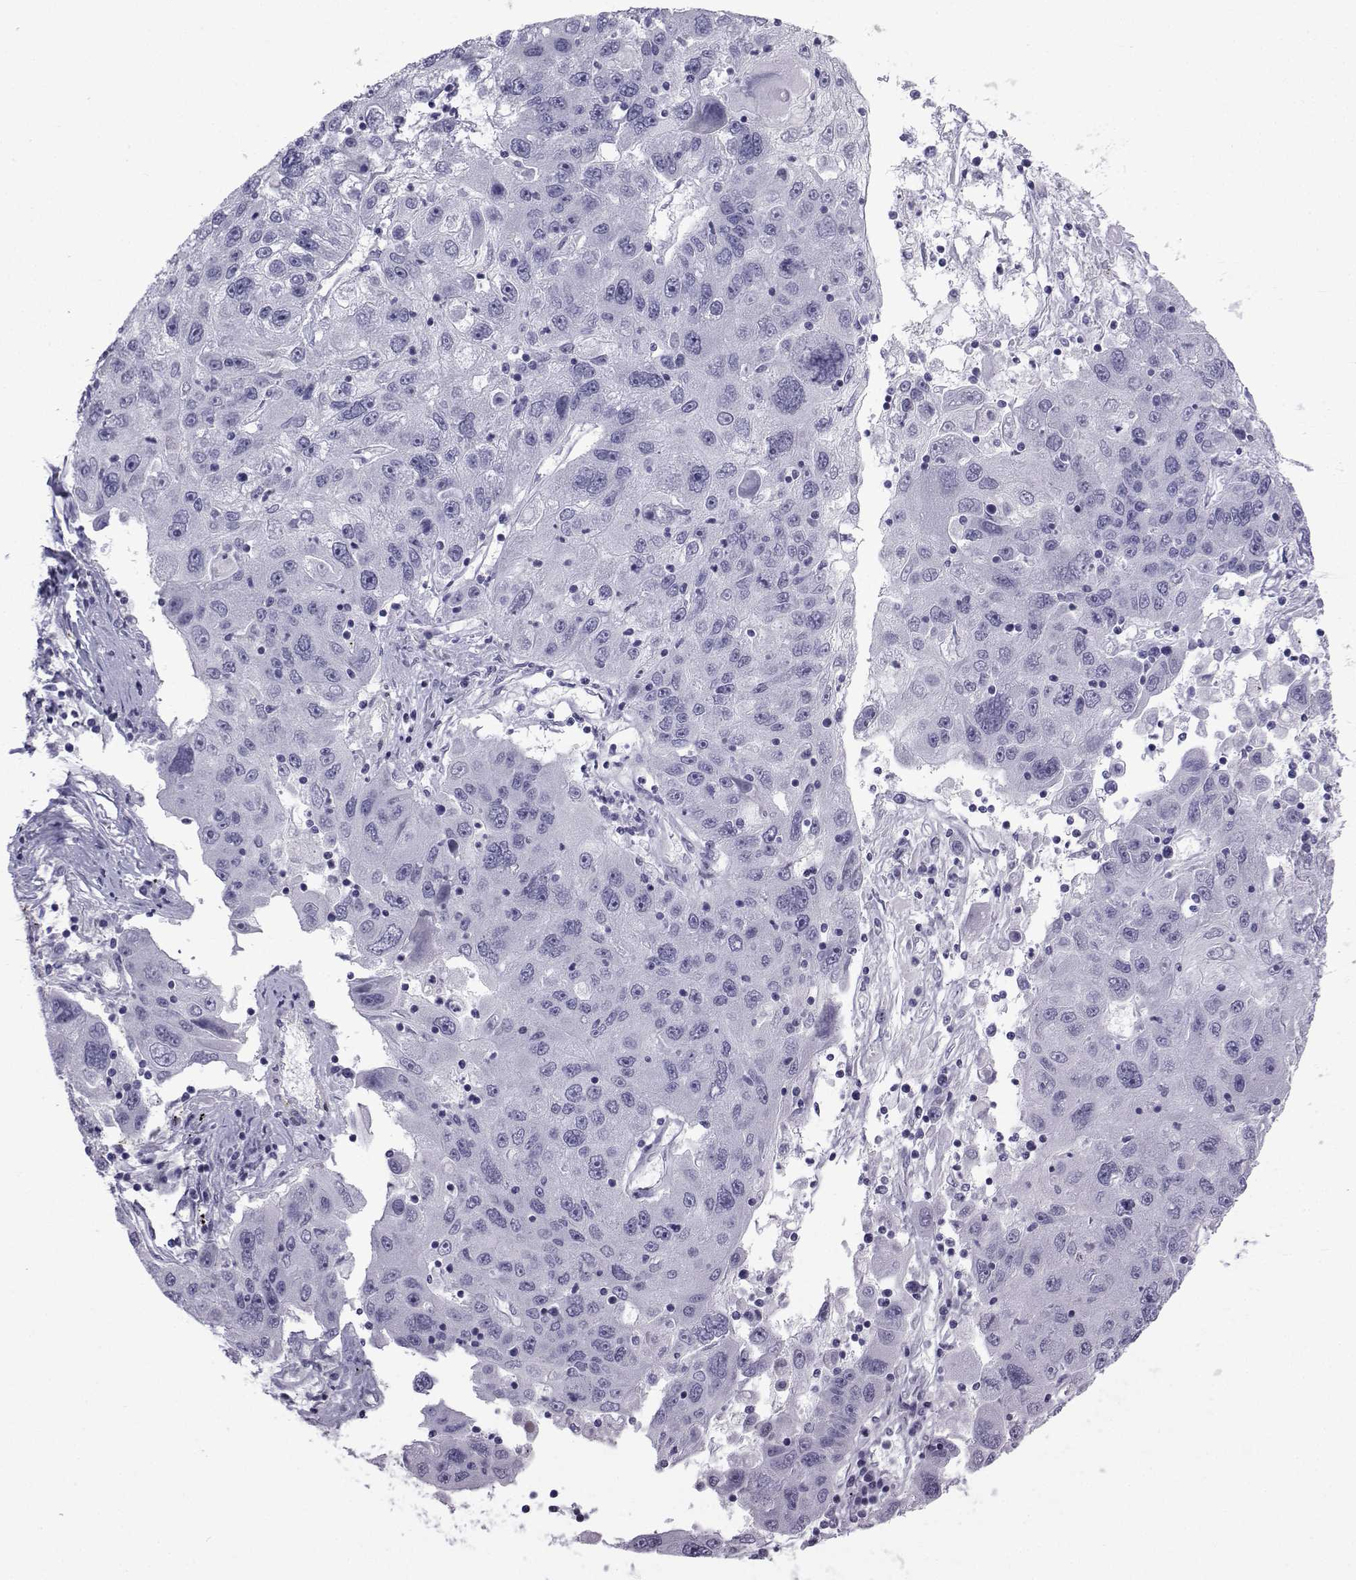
{"staining": {"intensity": "negative", "quantity": "none", "location": "none"}, "tissue": "stomach cancer", "cell_type": "Tumor cells", "image_type": "cancer", "snomed": [{"axis": "morphology", "description": "Adenocarcinoma, NOS"}, {"axis": "topography", "description": "Stomach"}], "caption": "Tumor cells are negative for brown protein staining in stomach adenocarcinoma. Nuclei are stained in blue.", "gene": "SPANXD", "patient": {"sex": "male", "age": 56}}